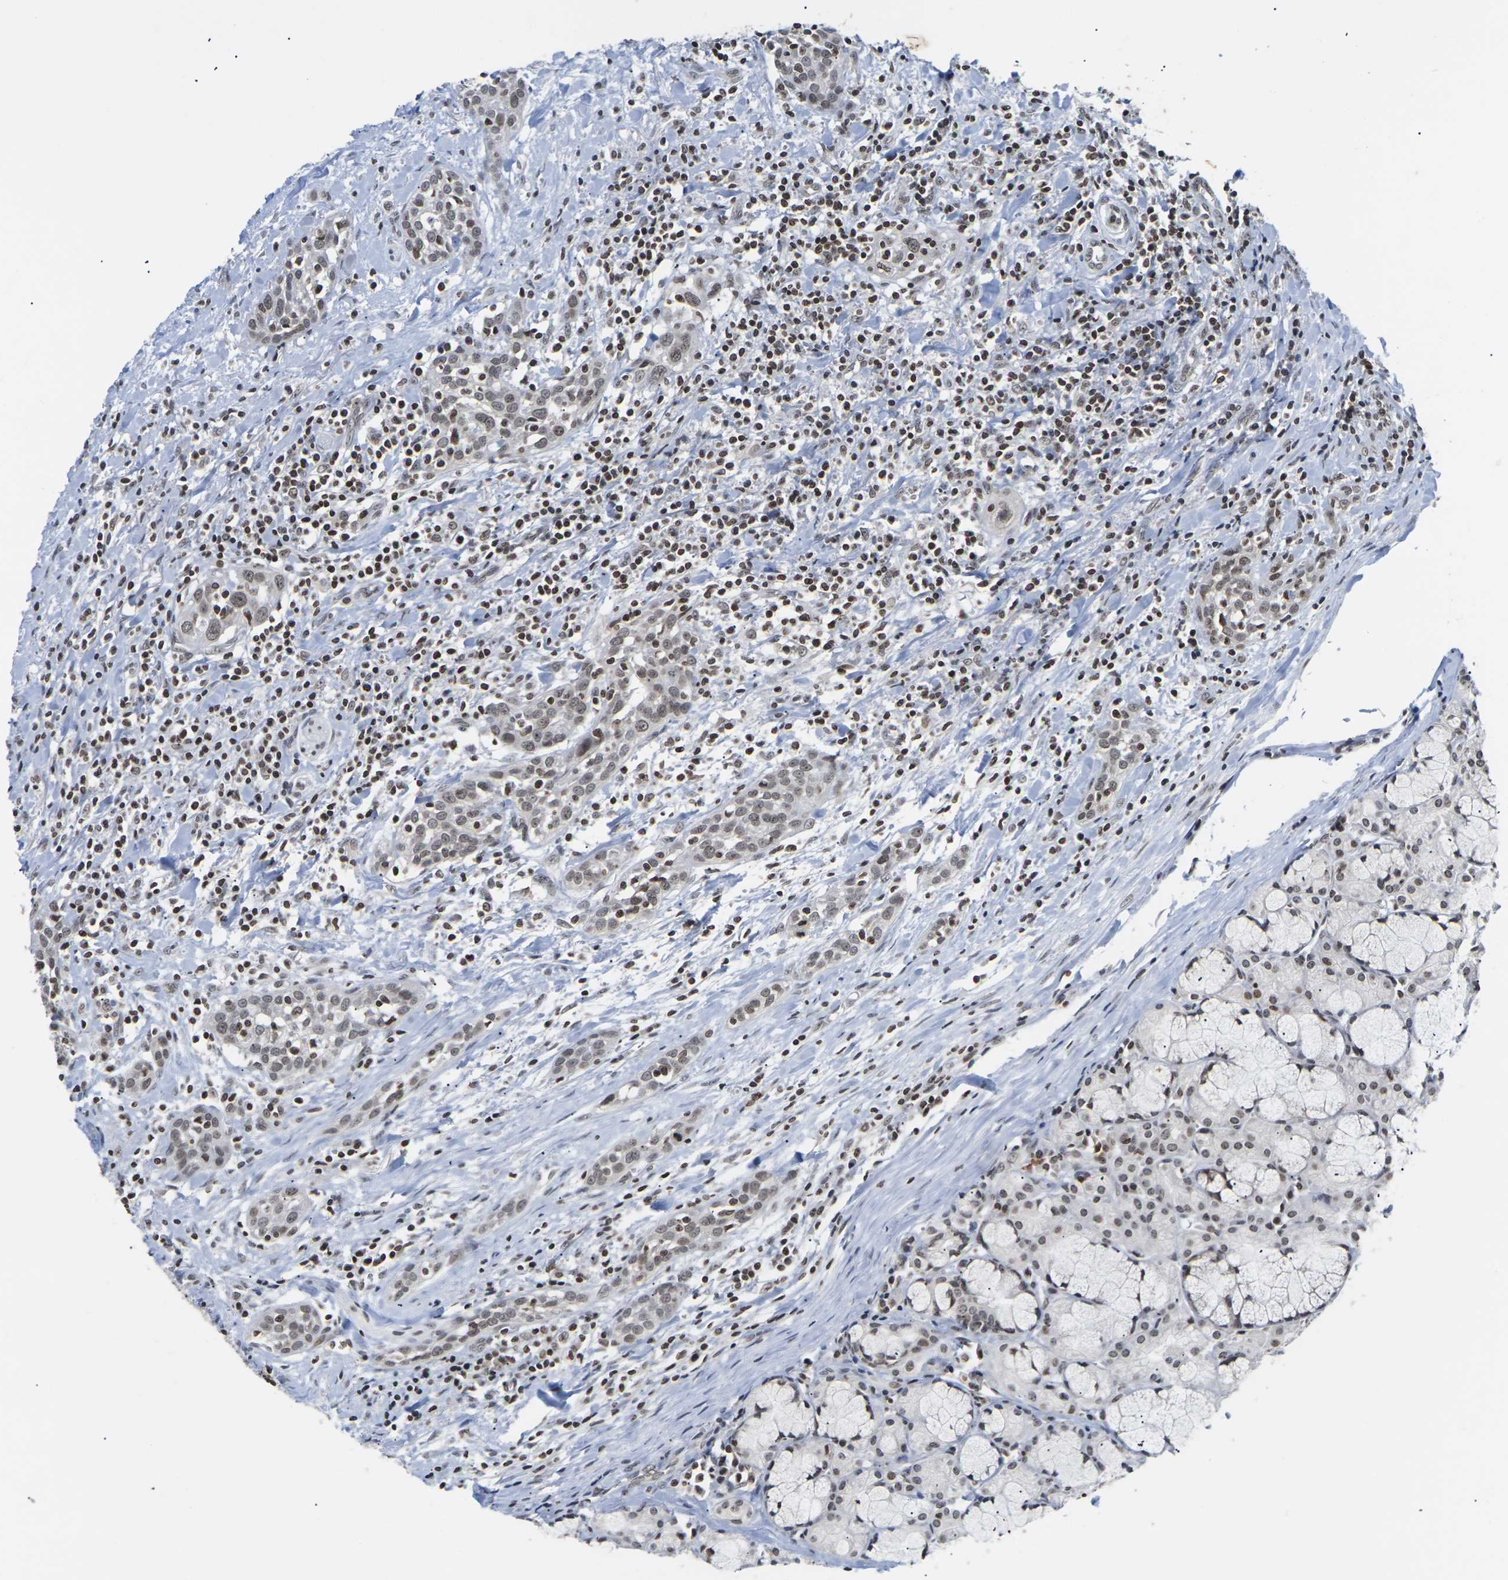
{"staining": {"intensity": "weak", "quantity": ">75%", "location": "nuclear"}, "tissue": "head and neck cancer", "cell_type": "Tumor cells", "image_type": "cancer", "snomed": [{"axis": "morphology", "description": "Squamous cell carcinoma, NOS"}, {"axis": "topography", "description": "Oral tissue"}, {"axis": "topography", "description": "Head-Neck"}], "caption": "Head and neck cancer (squamous cell carcinoma) stained with DAB (3,3'-diaminobenzidine) immunohistochemistry reveals low levels of weak nuclear positivity in approximately >75% of tumor cells. (IHC, brightfield microscopy, high magnification).", "gene": "ETV5", "patient": {"sex": "female", "age": 50}}